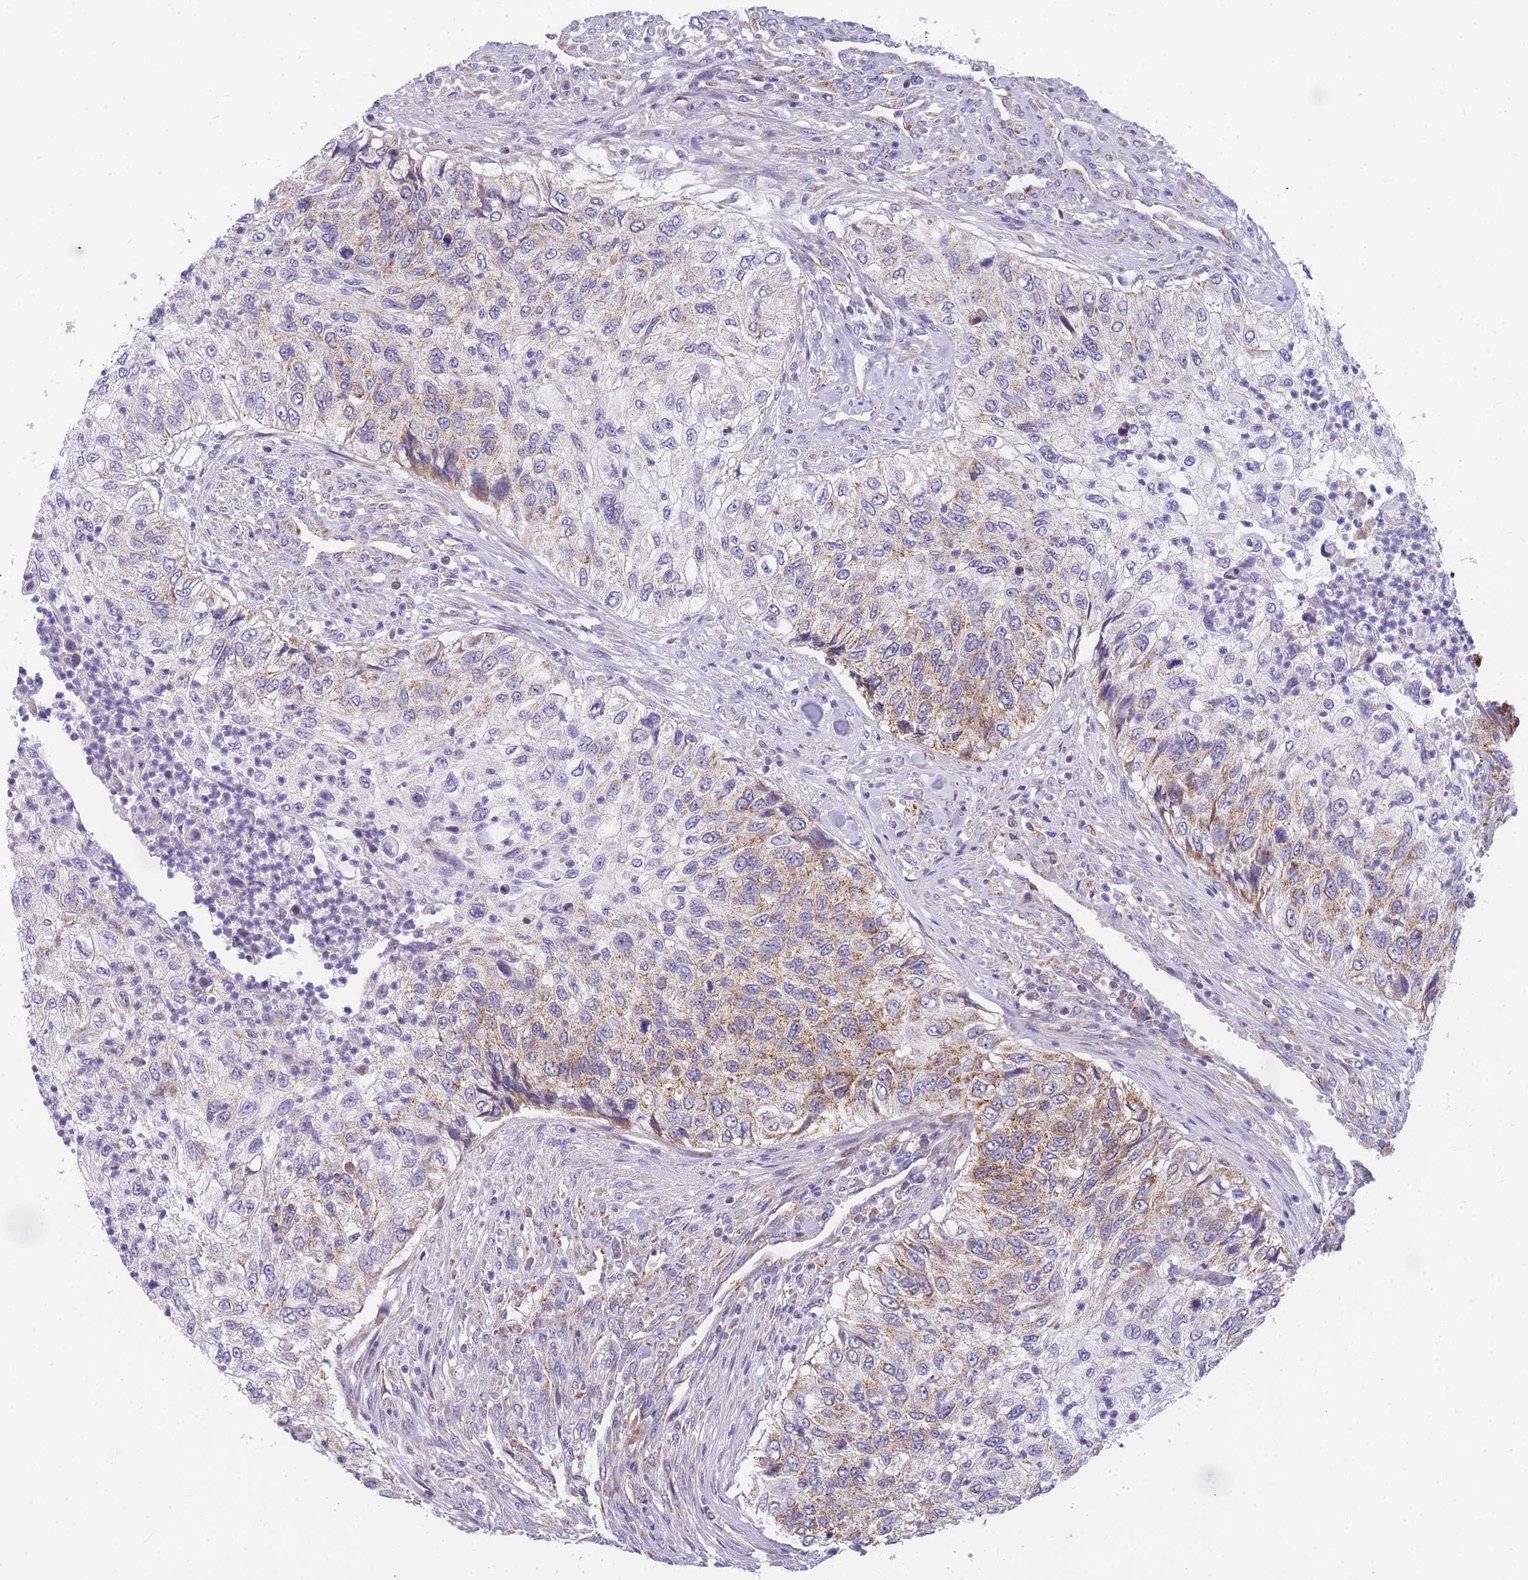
{"staining": {"intensity": "moderate", "quantity": "<25%", "location": "cytoplasmic/membranous"}, "tissue": "urothelial cancer", "cell_type": "Tumor cells", "image_type": "cancer", "snomed": [{"axis": "morphology", "description": "Urothelial carcinoma, High grade"}, {"axis": "topography", "description": "Urinary bladder"}], "caption": "A photomicrograph showing moderate cytoplasmic/membranous positivity in about <25% of tumor cells in high-grade urothelial carcinoma, as visualized by brown immunohistochemical staining.", "gene": "MRPS11", "patient": {"sex": "female", "age": 60}}